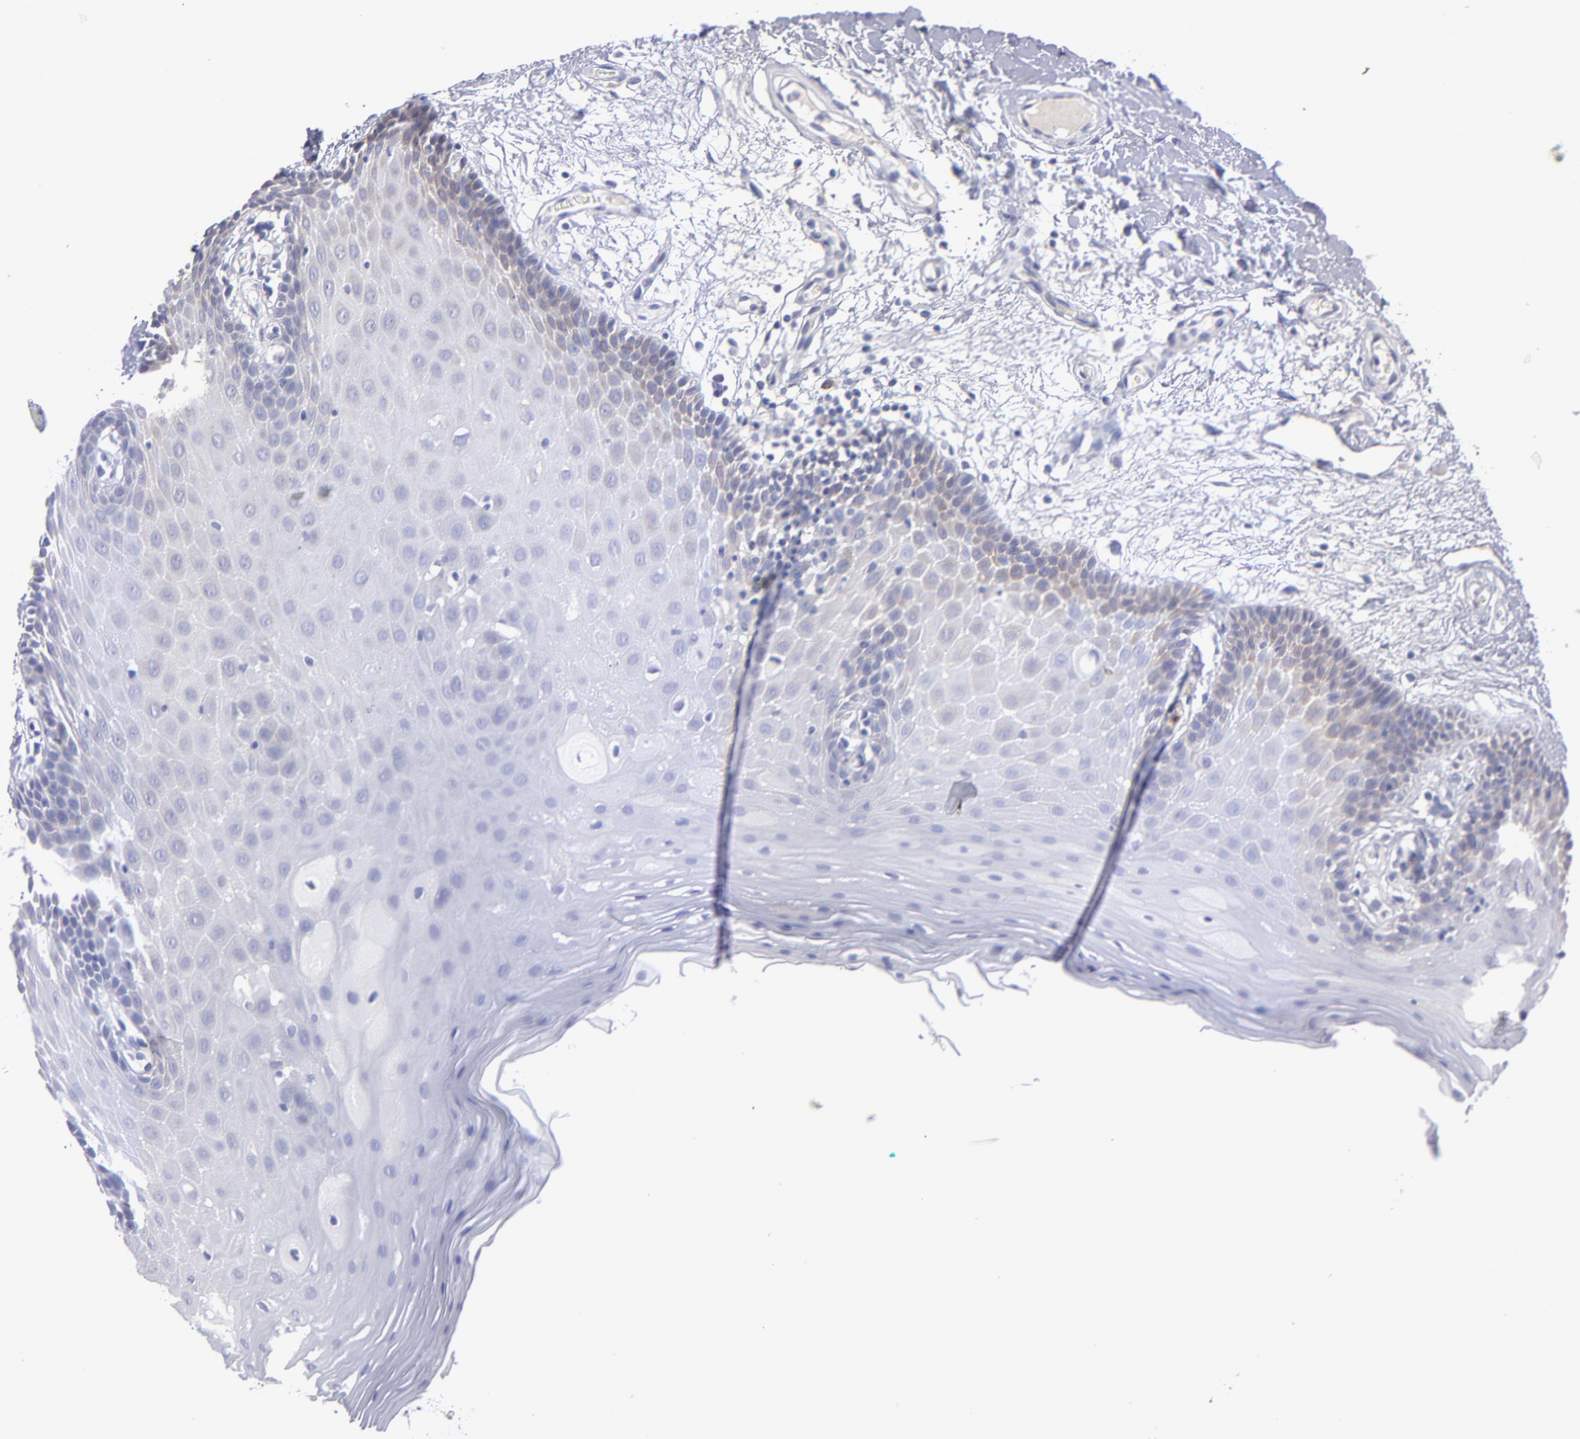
{"staining": {"intensity": "moderate", "quantity": "<25%", "location": "cytoplasmic/membranous"}, "tissue": "oral mucosa", "cell_type": "Squamous epithelial cells", "image_type": "normal", "snomed": [{"axis": "morphology", "description": "Normal tissue, NOS"}, {"axis": "morphology", "description": "Squamous cell carcinoma, NOS"}, {"axis": "topography", "description": "Skeletal muscle"}, {"axis": "topography", "description": "Oral tissue"}, {"axis": "topography", "description": "Head-Neck"}], "caption": "The immunohistochemical stain shows moderate cytoplasmic/membranous positivity in squamous epithelial cells of benign oral mucosa.", "gene": "MB", "patient": {"sex": "male", "age": 71}}